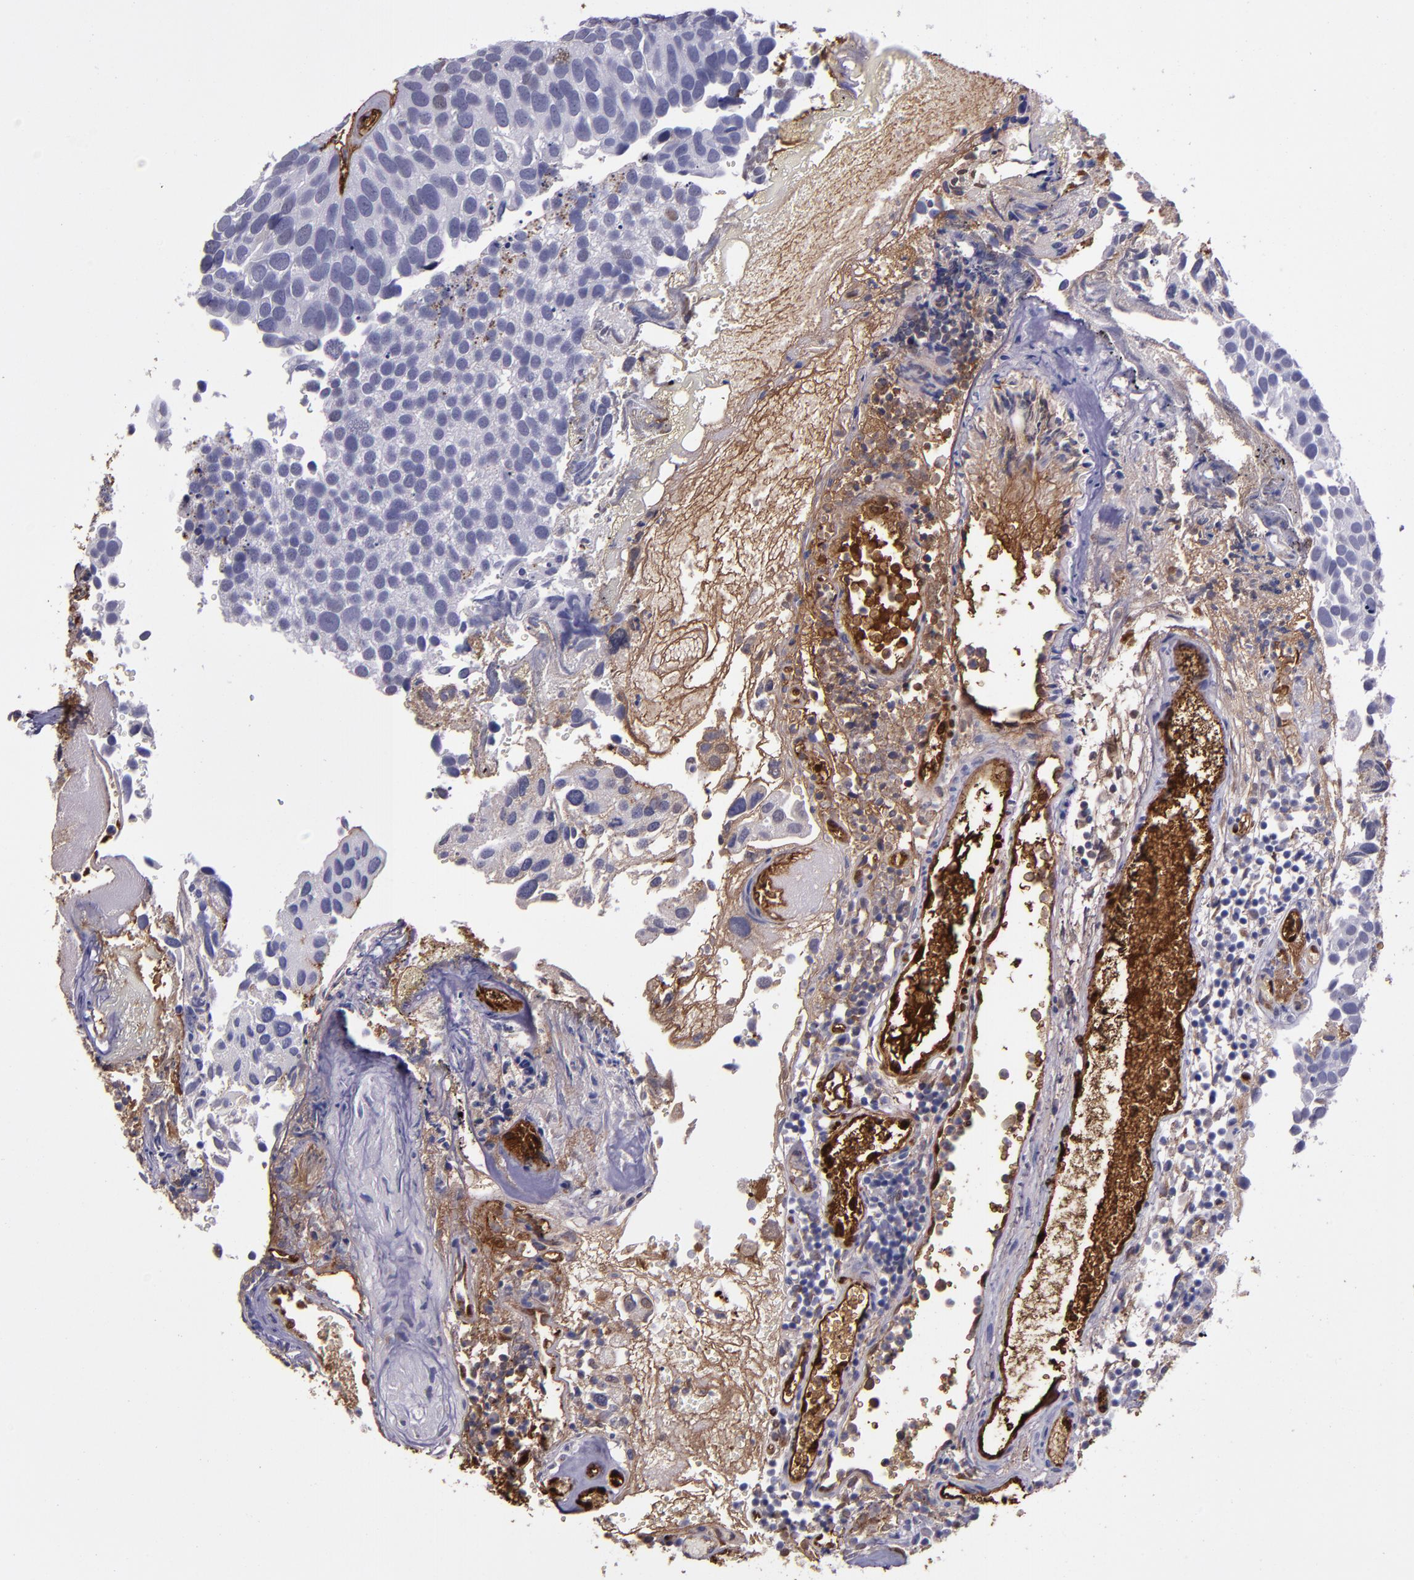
{"staining": {"intensity": "weak", "quantity": "<25%", "location": "nuclear"}, "tissue": "urothelial cancer", "cell_type": "Tumor cells", "image_type": "cancer", "snomed": [{"axis": "morphology", "description": "Urothelial carcinoma, High grade"}, {"axis": "topography", "description": "Urinary bladder"}], "caption": "Immunohistochemistry (IHC) photomicrograph of neoplastic tissue: high-grade urothelial carcinoma stained with DAB (3,3'-diaminobenzidine) demonstrates no significant protein staining in tumor cells.", "gene": "A2M", "patient": {"sex": "male", "age": 72}}